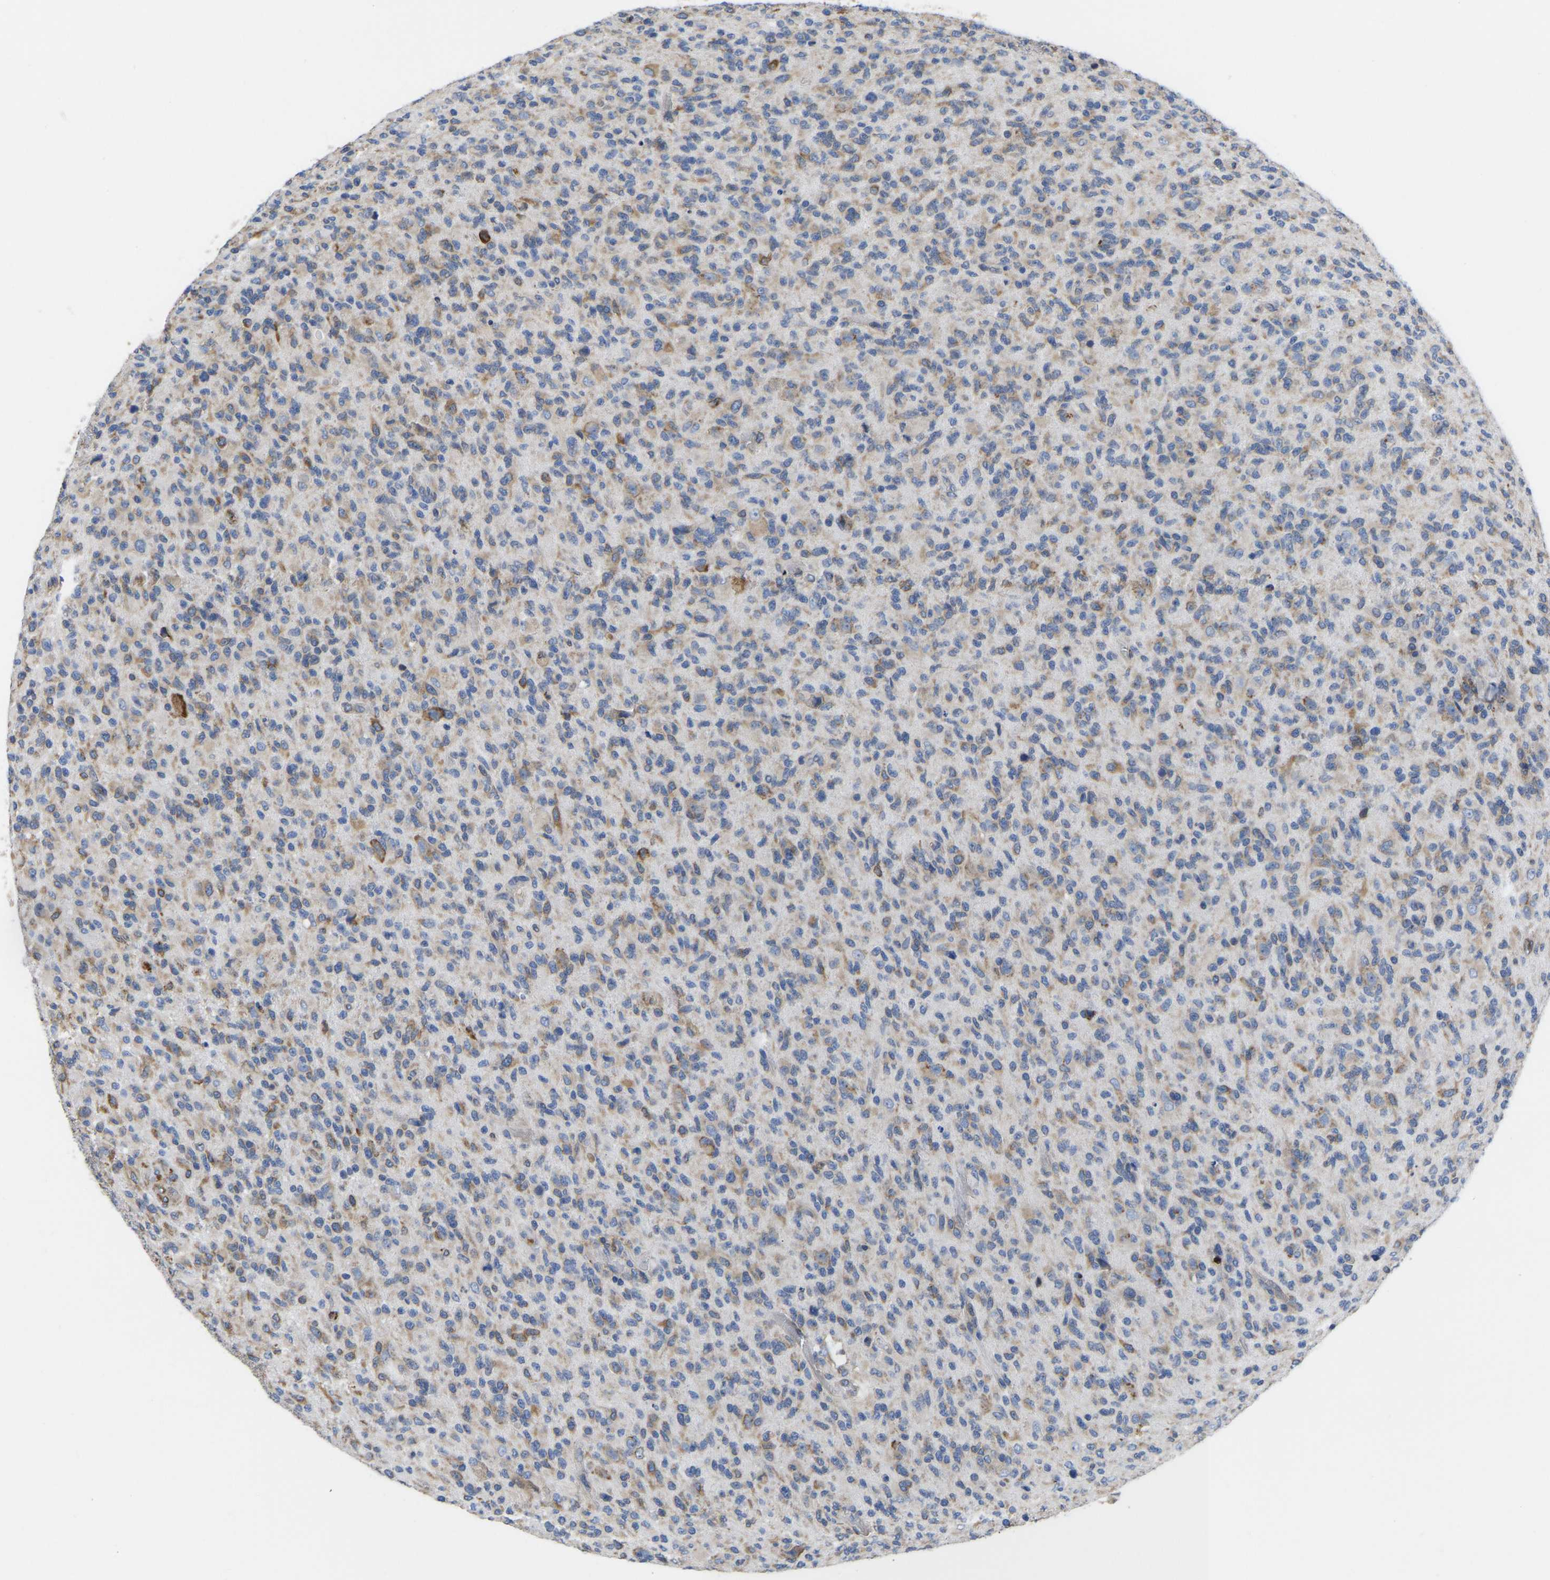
{"staining": {"intensity": "moderate", "quantity": "<25%", "location": "cytoplasmic/membranous"}, "tissue": "glioma", "cell_type": "Tumor cells", "image_type": "cancer", "snomed": [{"axis": "morphology", "description": "Glioma, malignant, High grade"}, {"axis": "topography", "description": "Brain"}], "caption": "This is a histology image of immunohistochemistry (IHC) staining of malignant high-grade glioma, which shows moderate staining in the cytoplasmic/membranous of tumor cells.", "gene": "P4HB", "patient": {"sex": "male", "age": 71}}